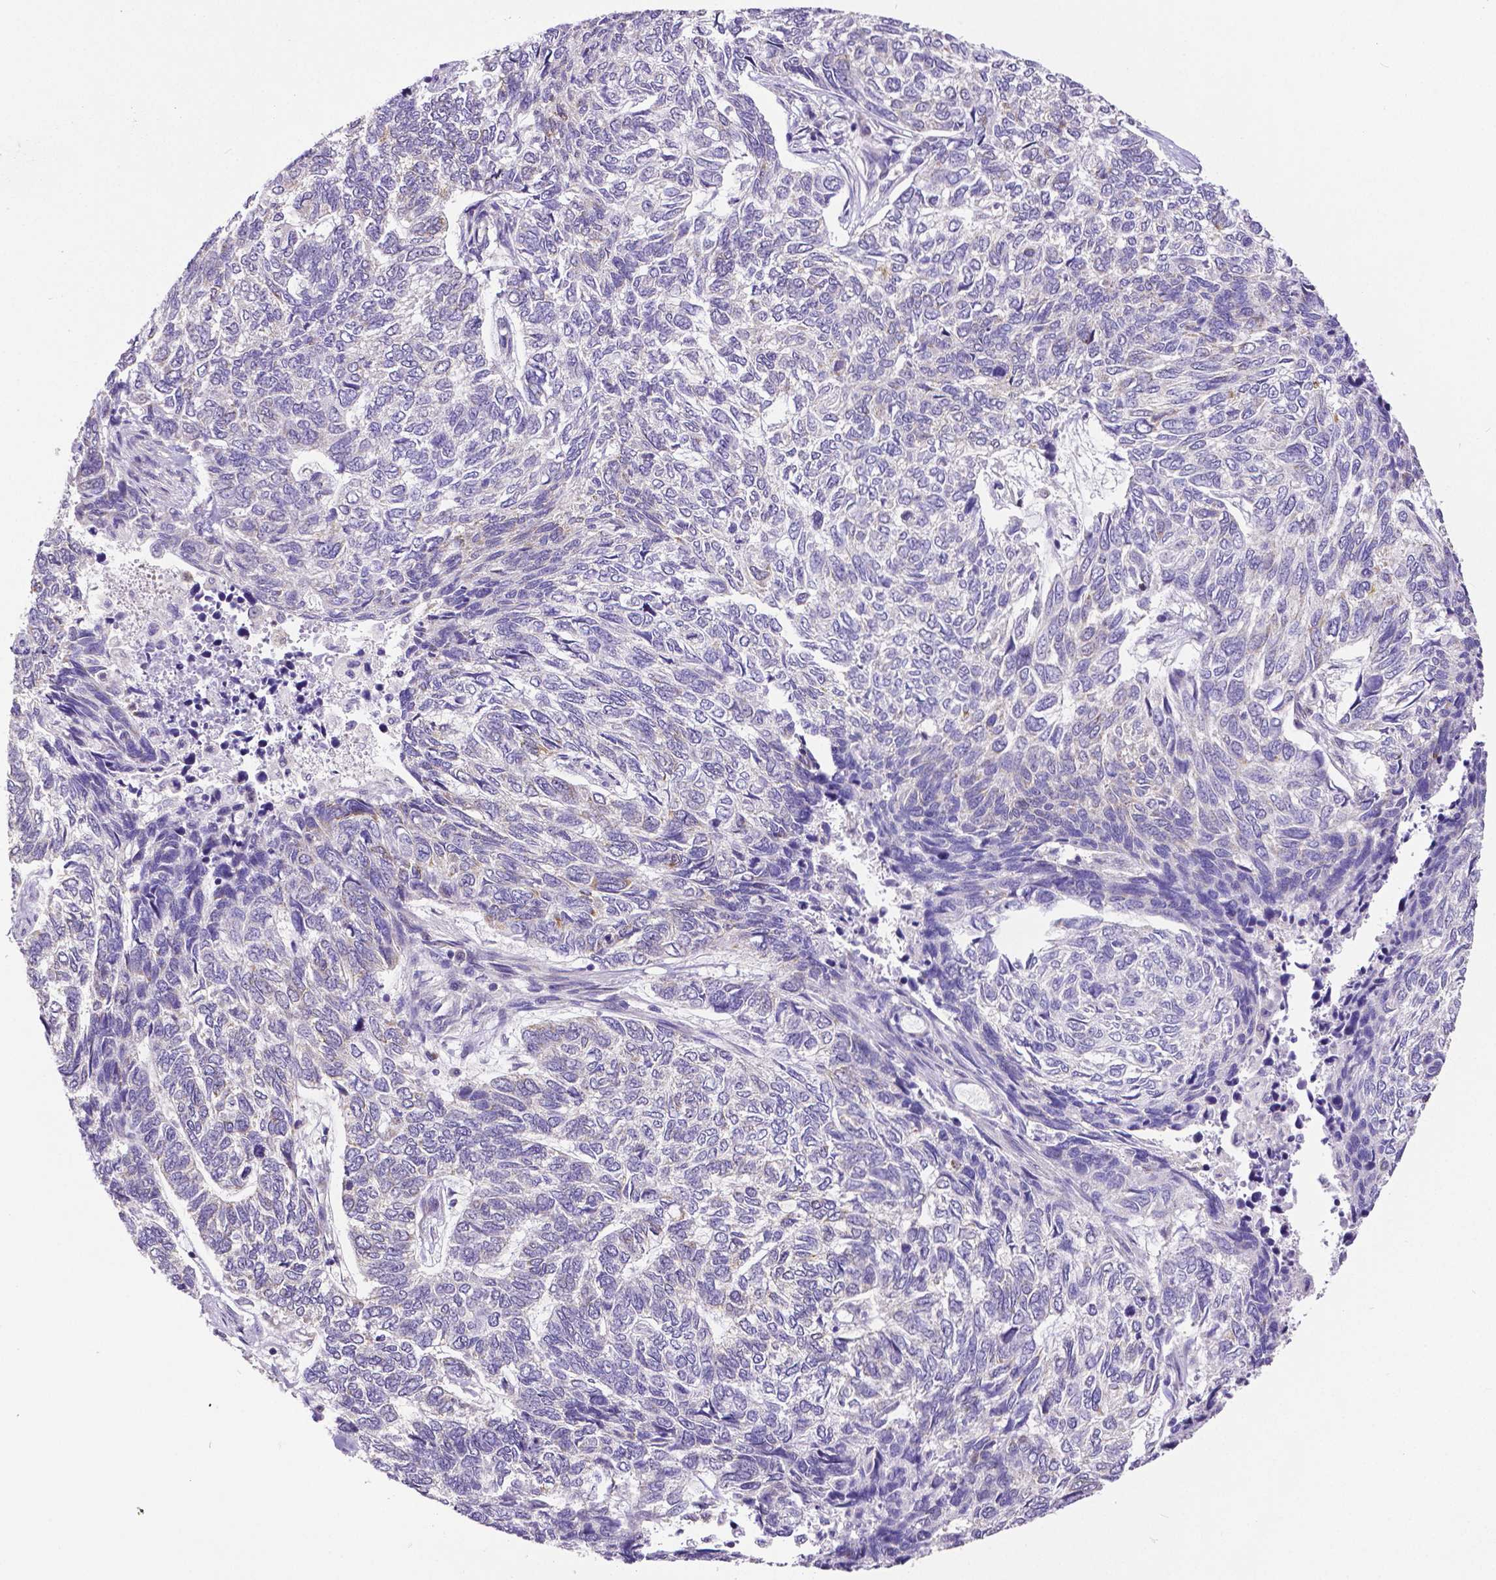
{"staining": {"intensity": "negative", "quantity": "none", "location": "none"}, "tissue": "skin cancer", "cell_type": "Tumor cells", "image_type": "cancer", "snomed": [{"axis": "morphology", "description": "Basal cell carcinoma"}, {"axis": "topography", "description": "Skin"}], "caption": "Immunohistochemical staining of basal cell carcinoma (skin) reveals no significant expression in tumor cells. (Brightfield microscopy of DAB (3,3'-diaminobenzidine) immunohistochemistry at high magnification).", "gene": "MCL1", "patient": {"sex": "female", "age": 65}}